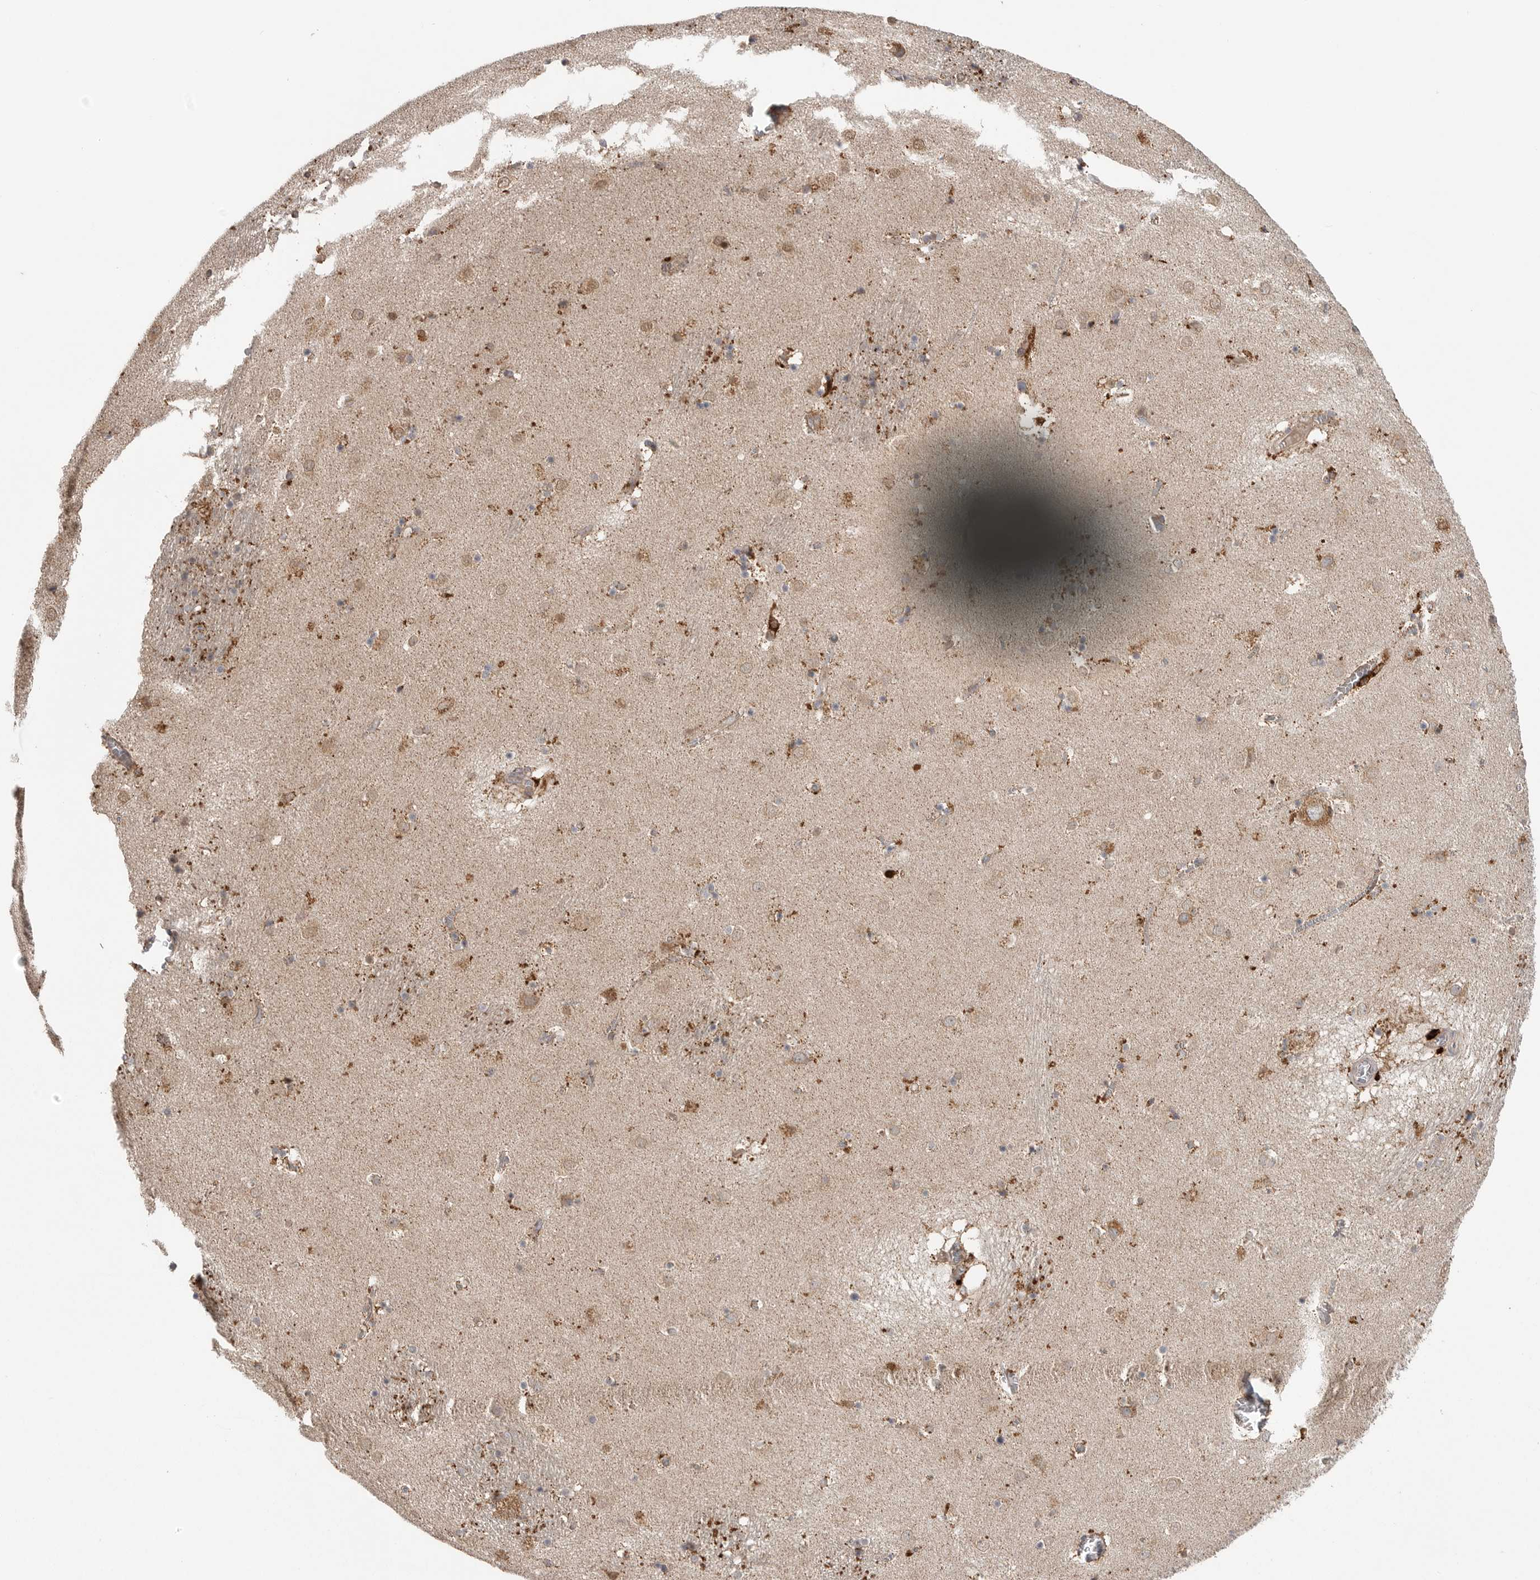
{"staining": {"intensity": "moderate", "quantity": "25%-75%", "location": "cytoplasmic/membranous"}, "tissue": "caudate", "cell_type": "Glial cells", "image_type": "normal", "snomed": [{"axis": "morphology", "description": "Normal tissue, NOS"}, {"axis": "topography", "description": "Lateral ventricle wall"}], "caption": "A brown stain highlights moderate cytoplasmic/membranous positivity of a protein in glial cells of benign caudate. The staining was performed using DAB (3,3'-diaminobenzidine), with brown indicating positive protein expression. Nuclei are stained blue with hematoxylin.", "gene": "GALNS", "patient": {"sex": "male", "age": 70}}